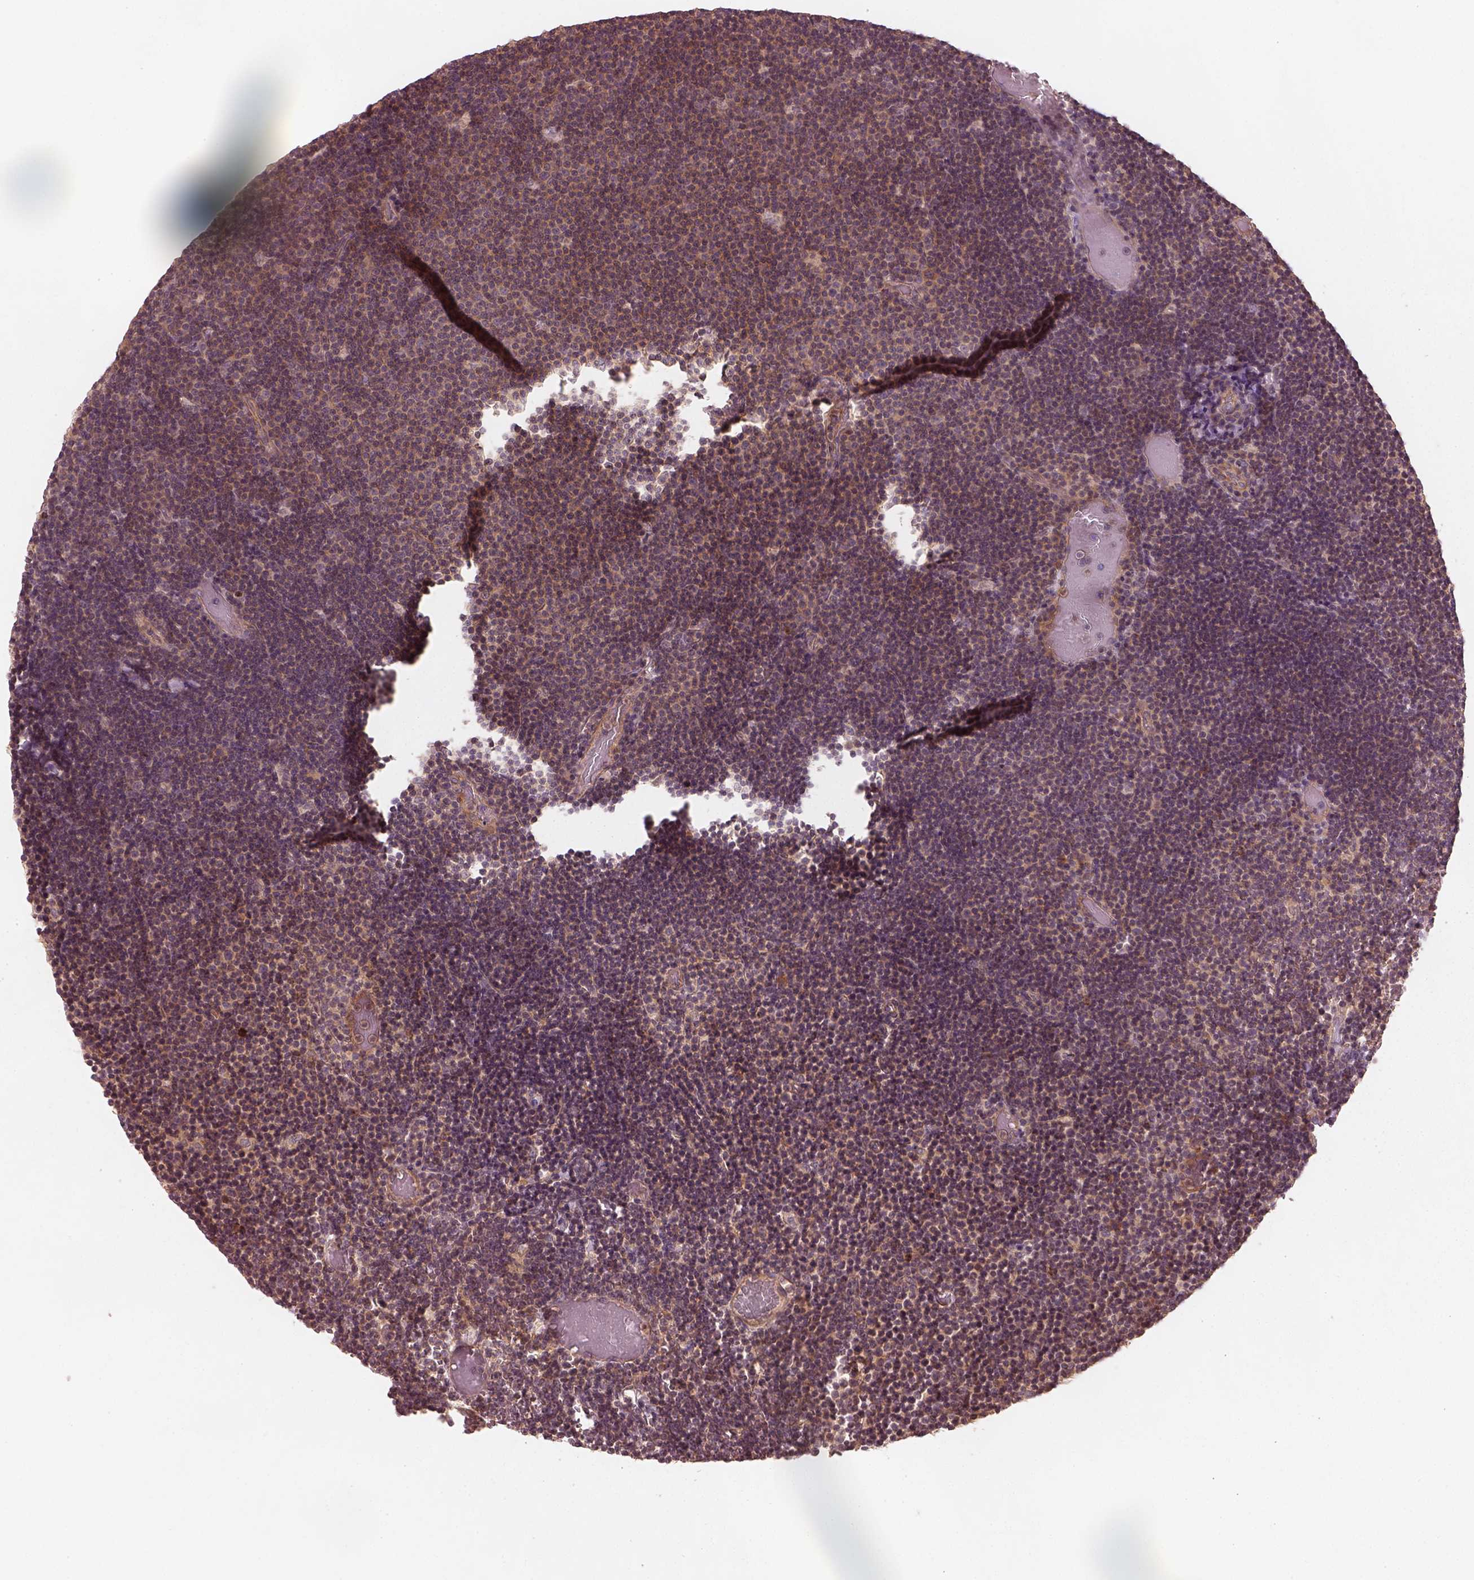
{"staining": {"intensity": "moderate", "quantity": ">75%", "location": "cytoplasmic/membranous"}, "tissue": "lymphoma", "cell_type": "Tumor cells", "image_type": "cancer", "snomed": [{"axis": "morphology", "description": "Malignant lymphoma, non-Hodgkin's type, Low grade"}, {"axis": "topography", "description": "Brain"}], "caption": "Lymphoma tissue displays moderate cytoplasmic/membranous staining in about >75% of tumor cells, visualized by immunohistochemistry. The staining was performed using DAB (3,3'-diaminobenzidine) to visualize the protein expression in brown, while the nuclei were stained in blue with hematoxylin (Magnification: 20x).", "gene": "FAM107B", "patient": {"sex": "female", "age": 66}}